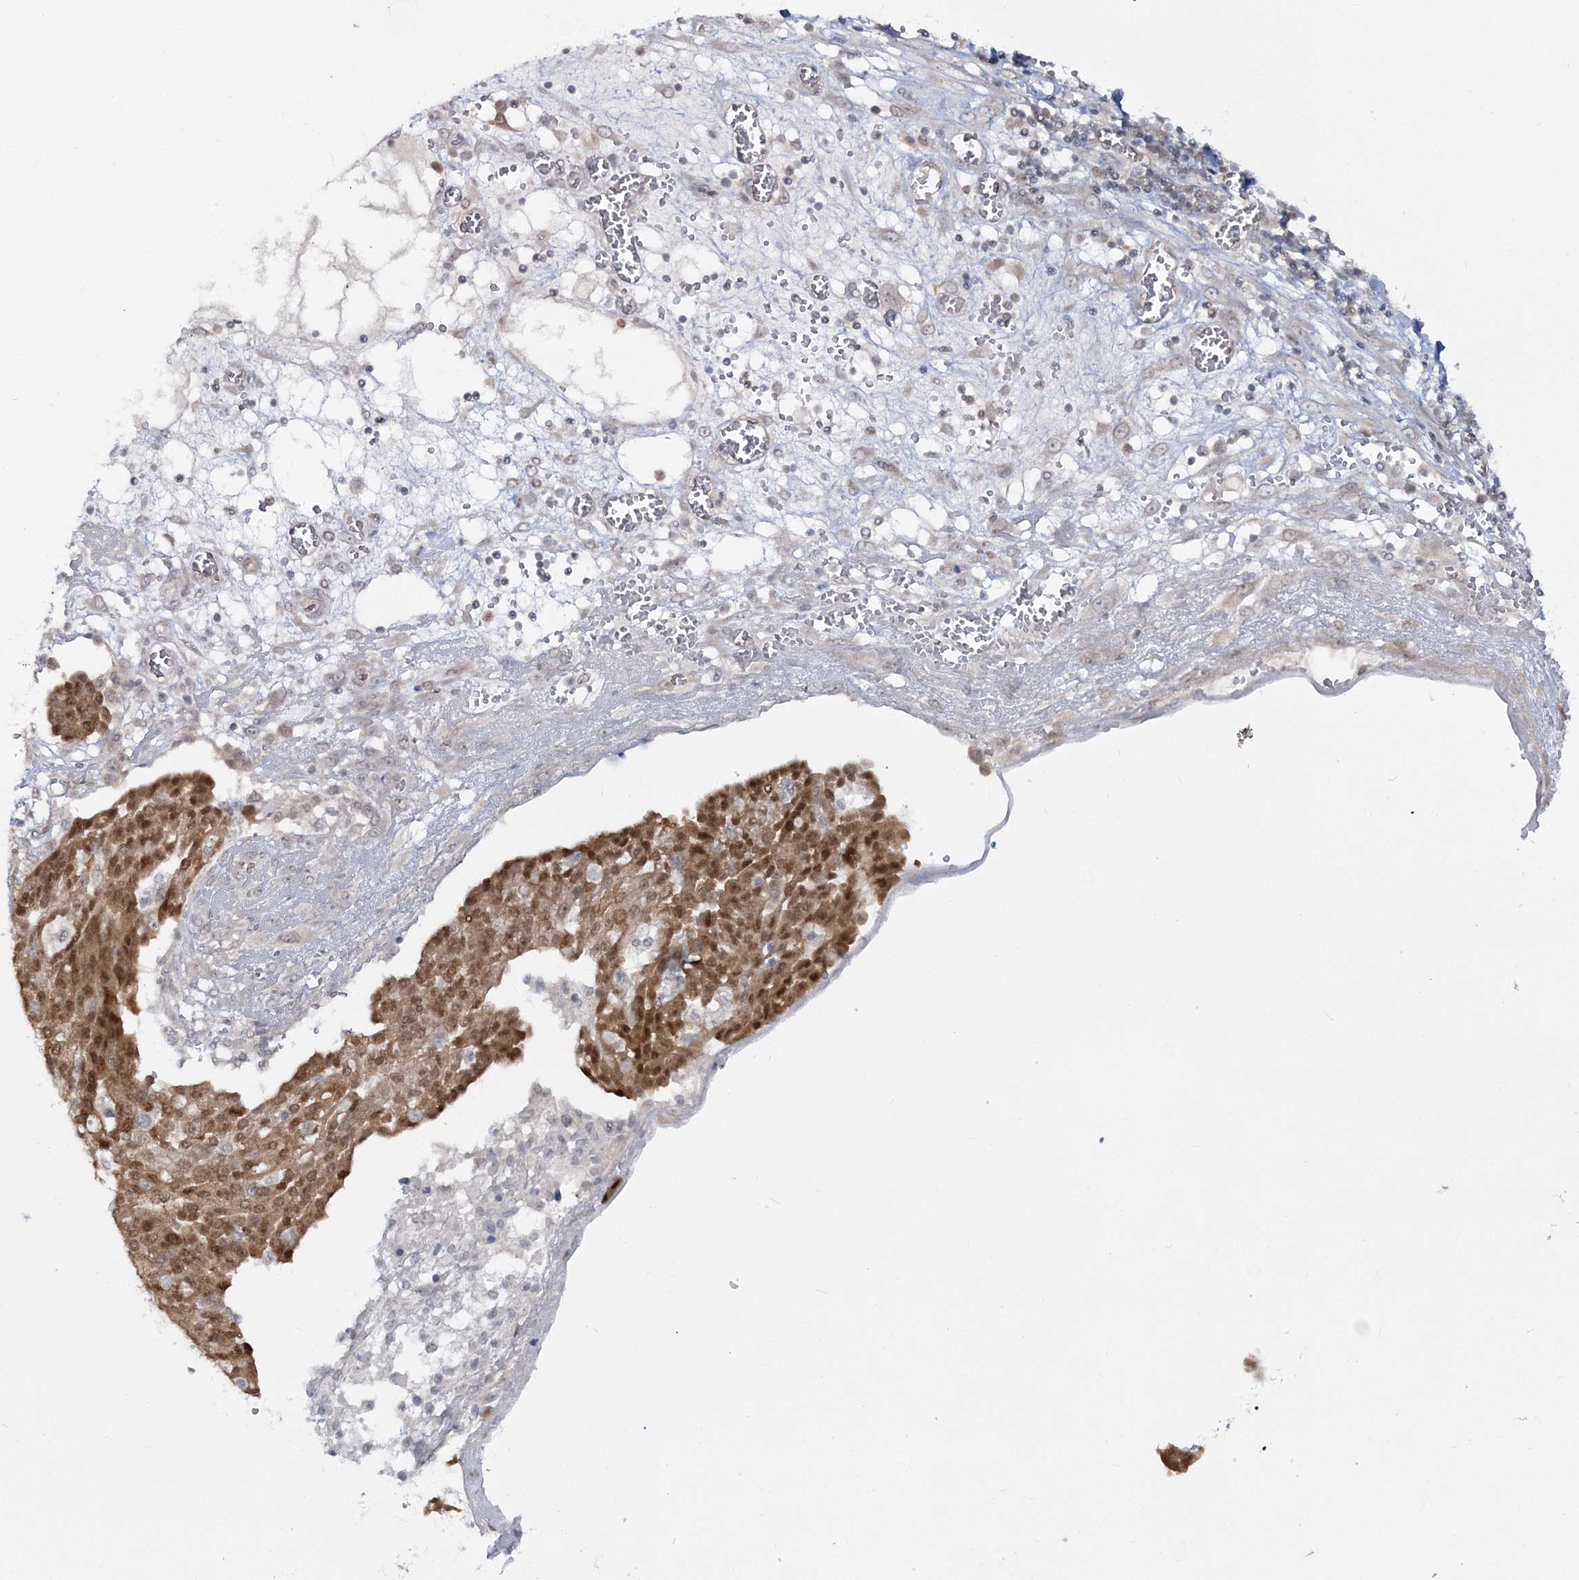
{"staining": {"intensity": "strong", "quantity": ">75%", "location": "cytoplasmic/membranous,nuclear"}, "tissue": "ovarian cancer", "cell_type": "Tumor cells", "image_type": "cancer", "snomed": [{"axis": "morphology", "description": "Cystadenocarcinoma, serous, NOS"}, {"axis": "topography", "description": "Soft tissue"}, {"axis": "topography", "description": "Ovary"}], "caption": "High-power microscopy captured an IHC image of ovarian cancer, revealing strong cytoplasmic/membranous and nuclear positivity in approximately >75% of tumor cells.", "gene": "ZFAND6", "patient": {"sex": "female", "age": 57}}